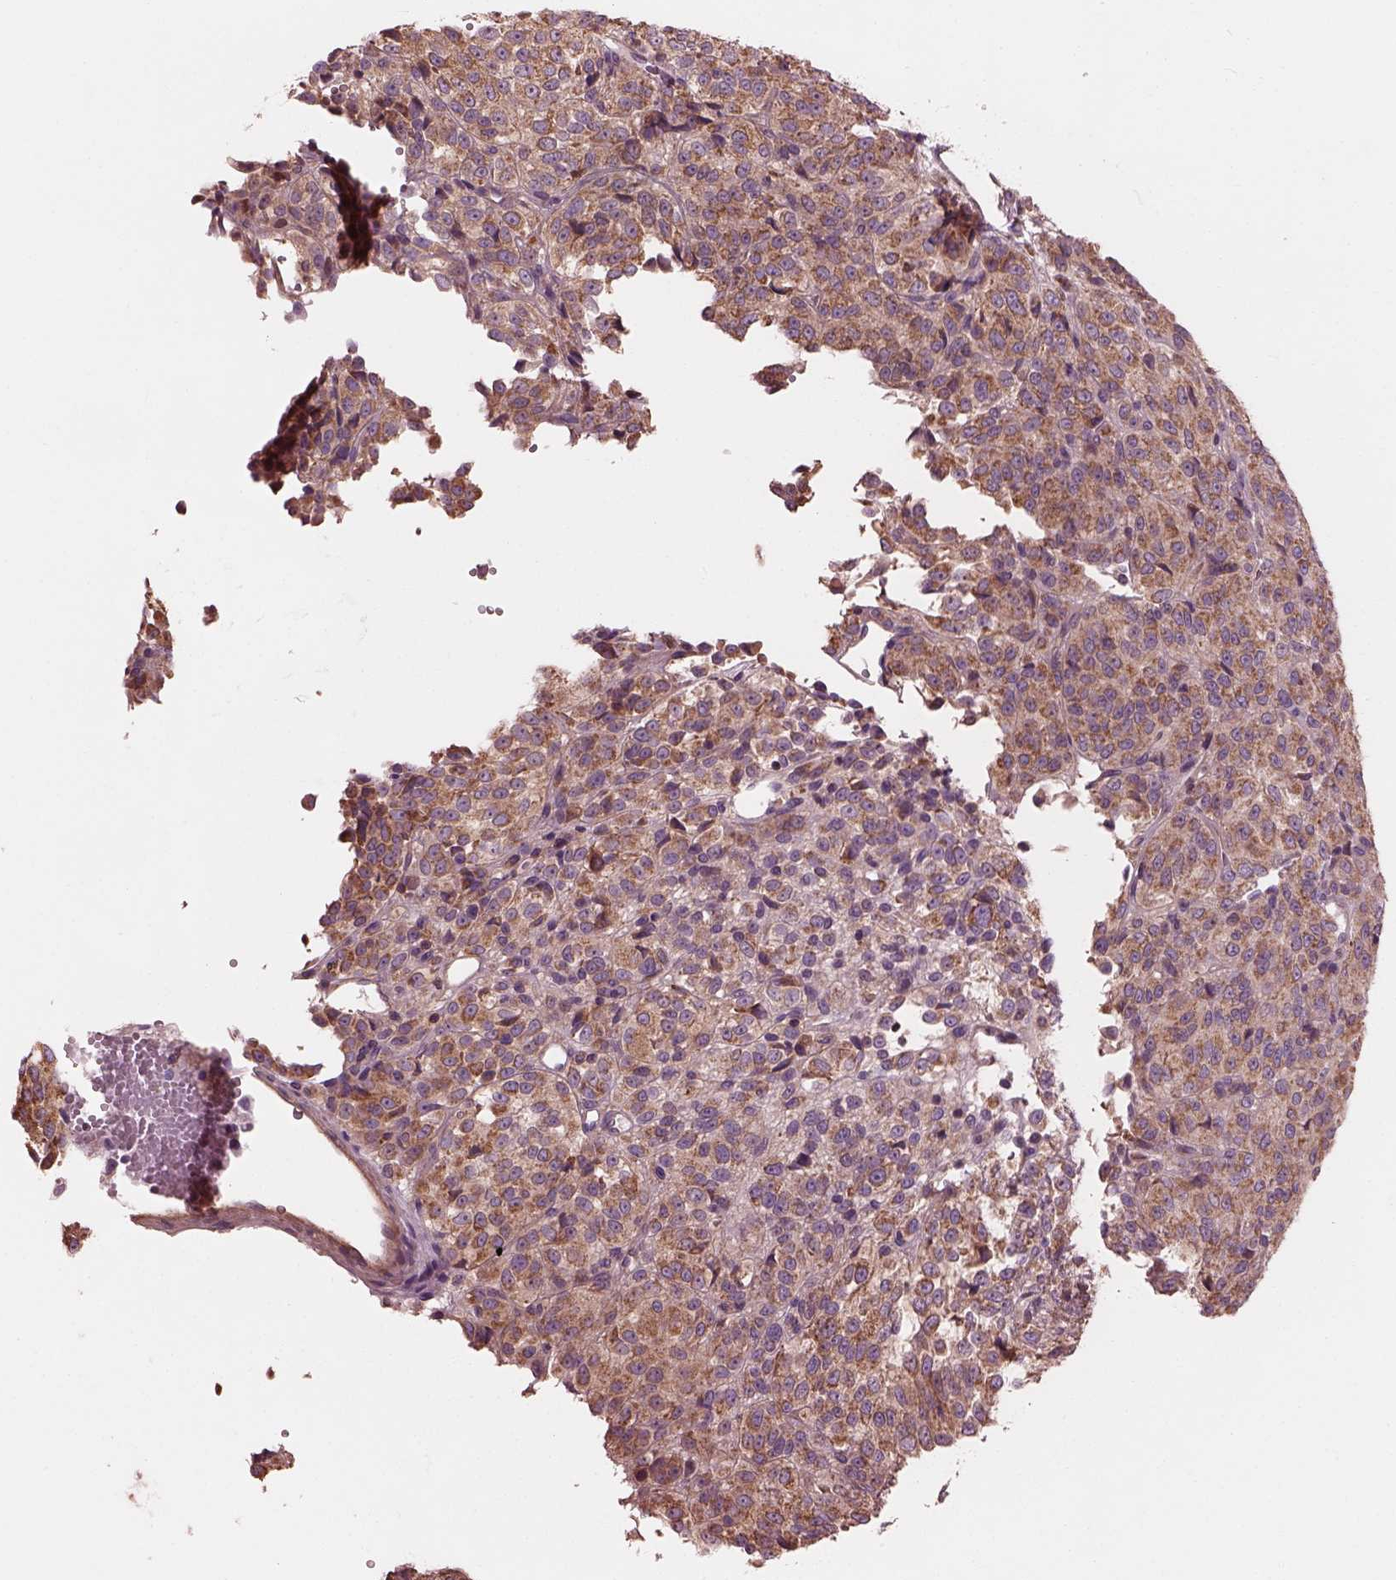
{"staining": {"intensity": "moderate", "quantity": ">75%", "location": "cytoplasmic/membranous"}, "tissue": "melanoma", "cell_type": "Tumor cells", "image_type": "cancer", "snomed": [{"axis": "morphology", "description": "Malignant melanoma, Metastatic site"}, {"axis": "topography", "description": "Brain"}], "caption": "Malignant melanoma (metastatic site) was stained to show a protein in brown. There is medium levels of moderate cytoplasmic/membranous staining in about >75% of tumor cells. Nuclei are stained in blue.", "gene": "STK33", "patient": {"sex": "female", "age": 56}}